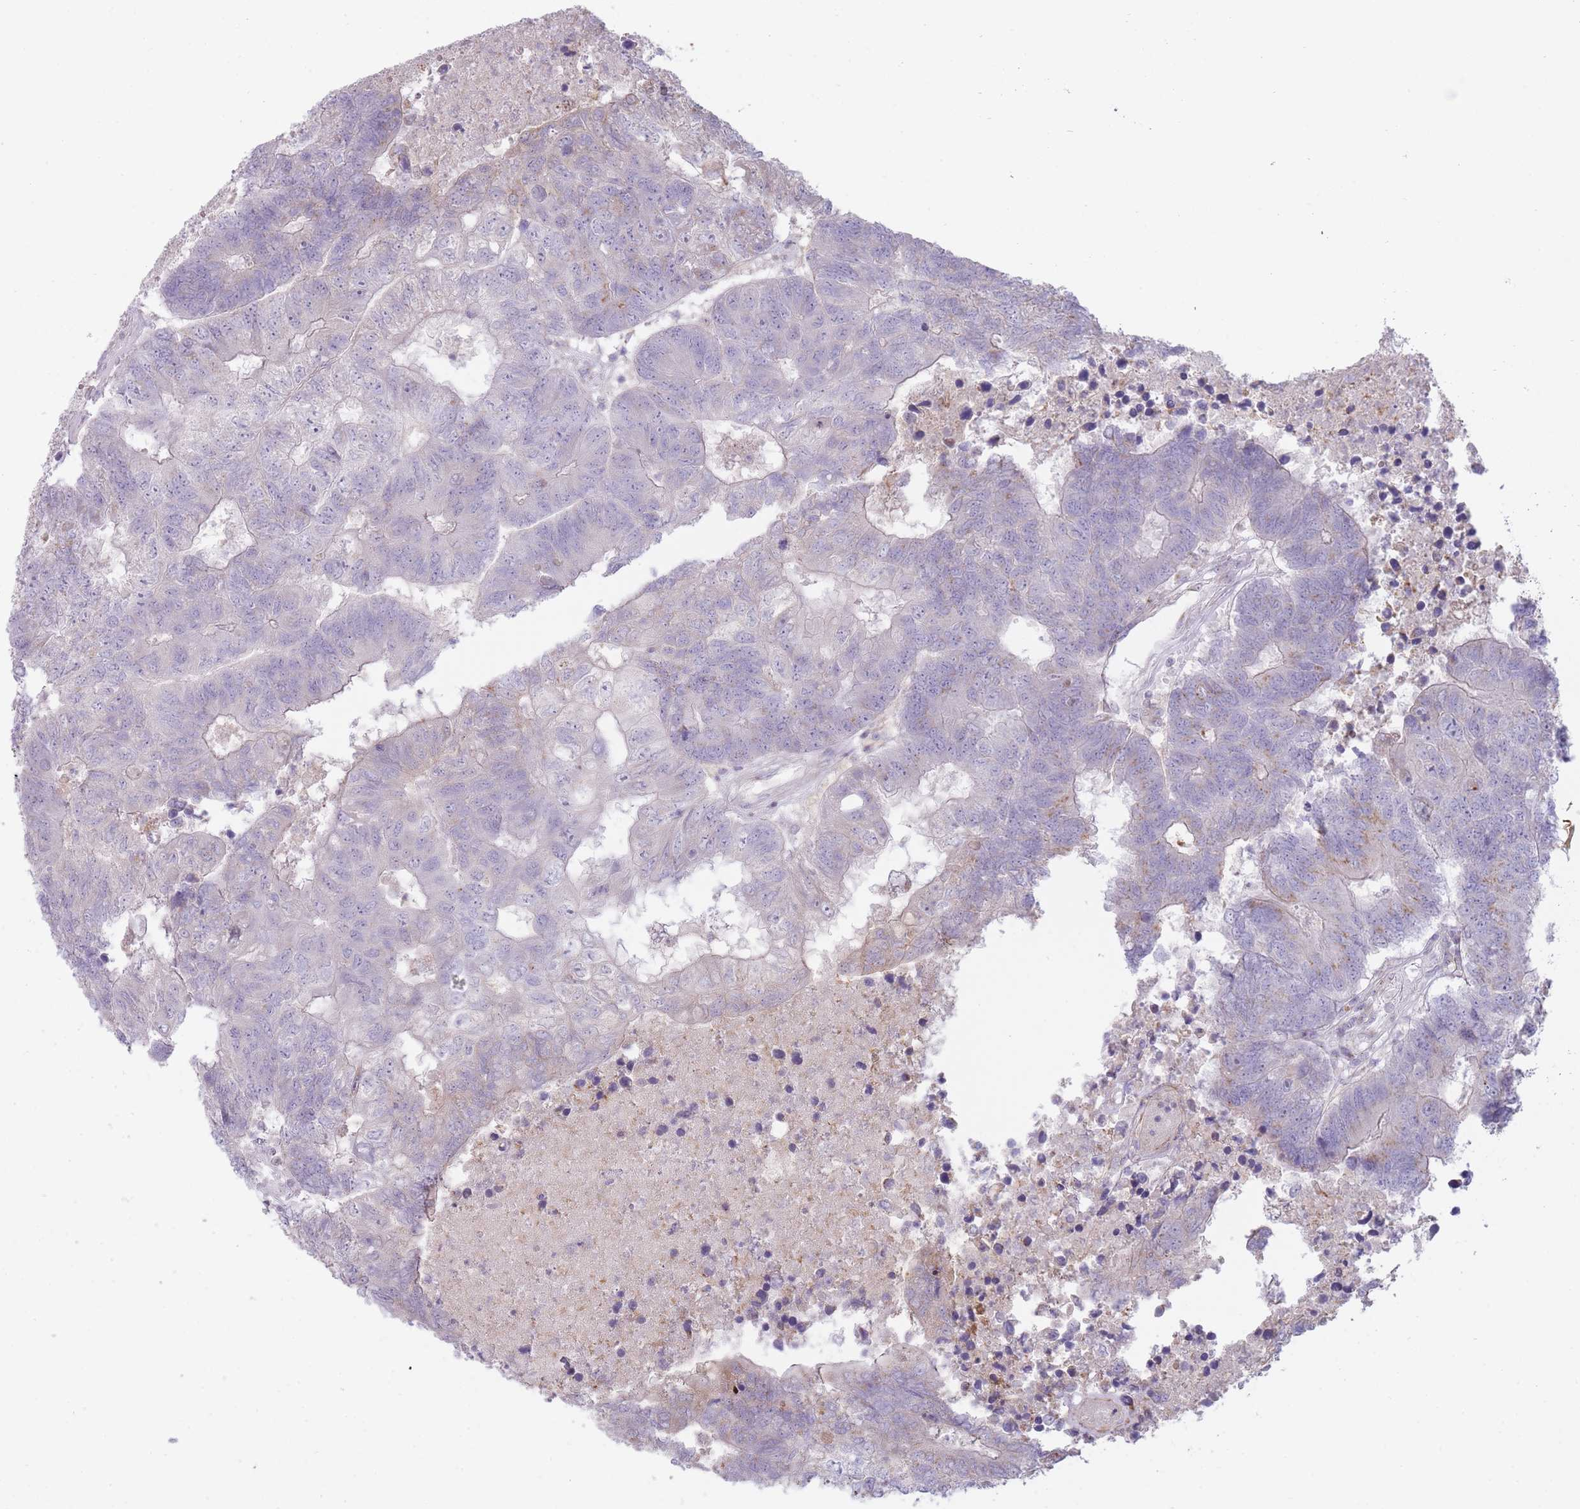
{"staining": {"intensity": "weak", "quantity": "<25%", "location": "cytoplasmic/membranous"}, "tissue": "colorectal cancer", "cell_type": "Tumor cells", "image_type": "cancer", "snomed": [{"axis": "morphology", "description": "Adenocarcinoma, NOS"}, {"axis": "topography", "description": "Colon"}], "caption": "There is no significant positivity in tumor cells of colorectal adenocarcinoma. (DAB (3,3'-diaminobenzidine) immunohistochemistry (IHC) with hematoxylin counter stain).", "gene": "PPP3R2", "patient": {"sex": "female", "age": 48}}